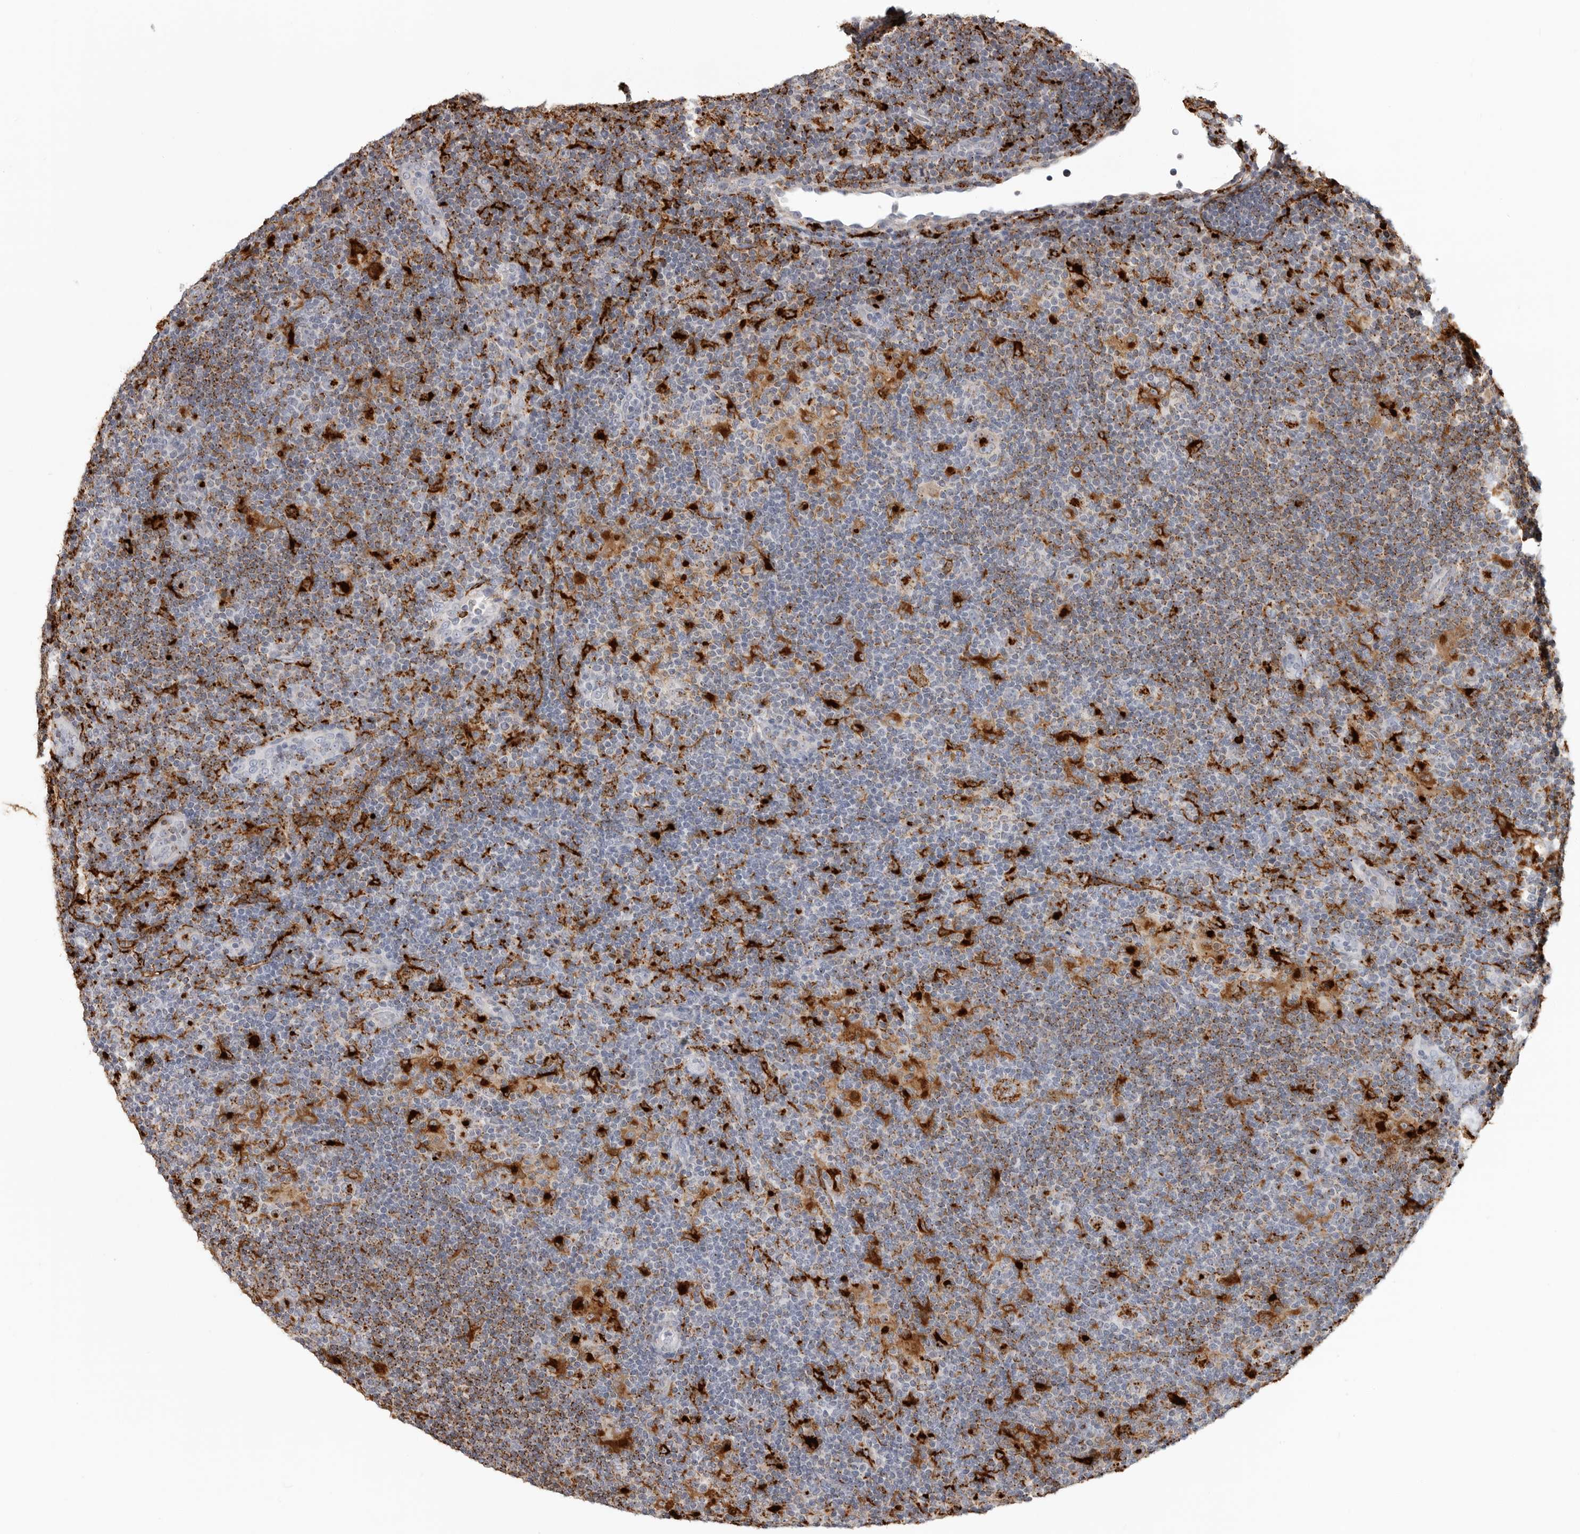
{"staining": {"intensity": "strong", "quantity": "25%-75%", "location": "cytoplasmic/membranous"}, "tissue": "lymphoma", "cell_type": "Tumor cells", "image_type": "cancer", "snomed": [{"axis": "morphology", "description": "Hodgkin's disease, NOS"}, {"axis": "topography", "description": "Lymph node"}], "caption": "An image of lymphoma stained for a protein shows strong cytoplasmic/membranous brown staining in tumor cells.", "gene": "IFI30", "patient": {"sex": "female", "age": 57}}